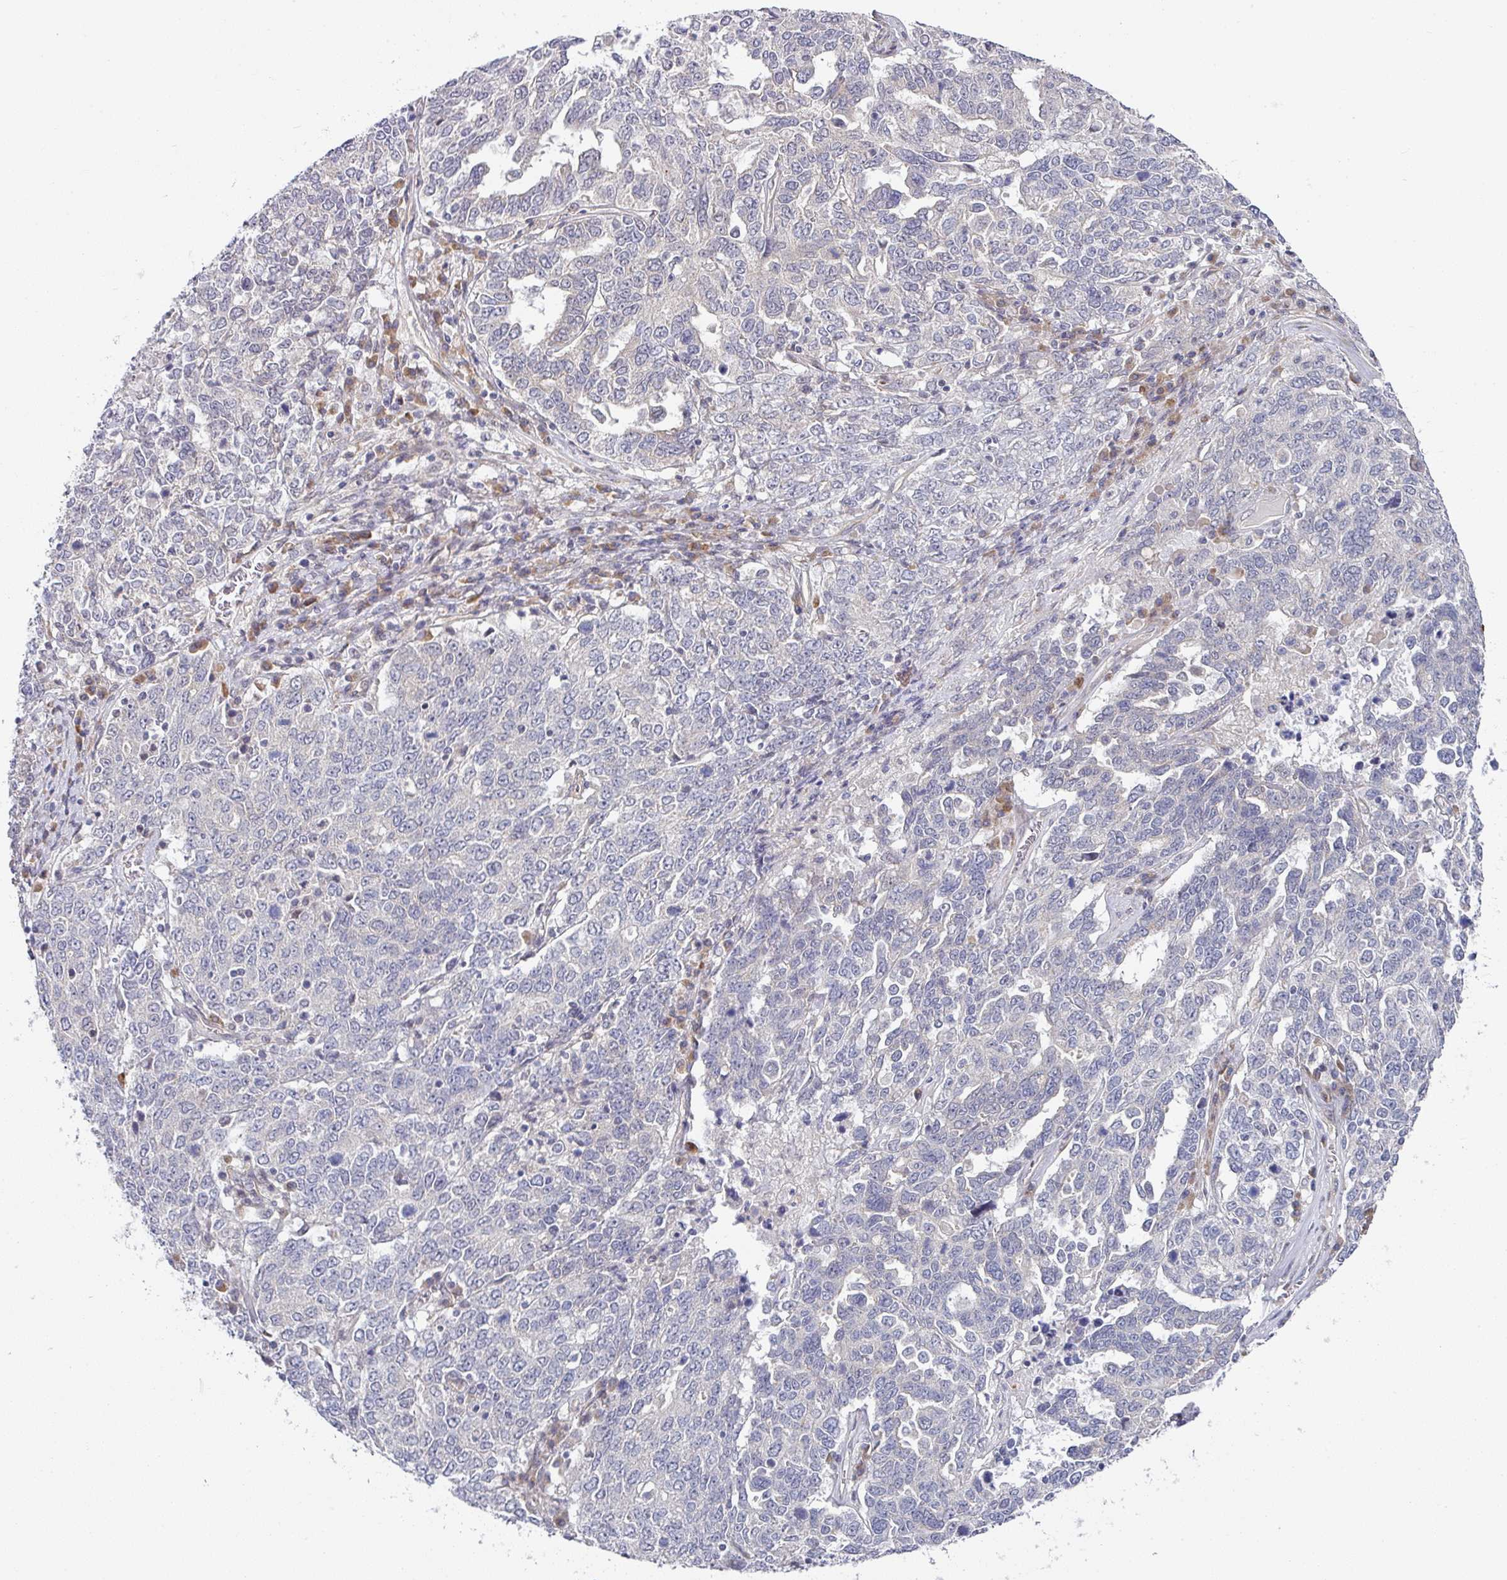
{"staining": {"intensity": "negative", "quantity": "none", "location": "none"}, "tissue": "ovarian cancer", "cell_type": "Tumor cells", "image_type": "cancer", "snomed": [{"axis": "morphology", "description": "Carcinoma, endometroid"}, {"axis": "topography", "description": "Ovary"}], "caption": "DAB (3,3'-diaminobenzidine) immunohistochemical staining of human ovarian cancer (endometroid carcinoma) exhibits no significant staining in tumor cells.", "gene": "TMED5", "patient": {"sex": "female", "age": 62}}